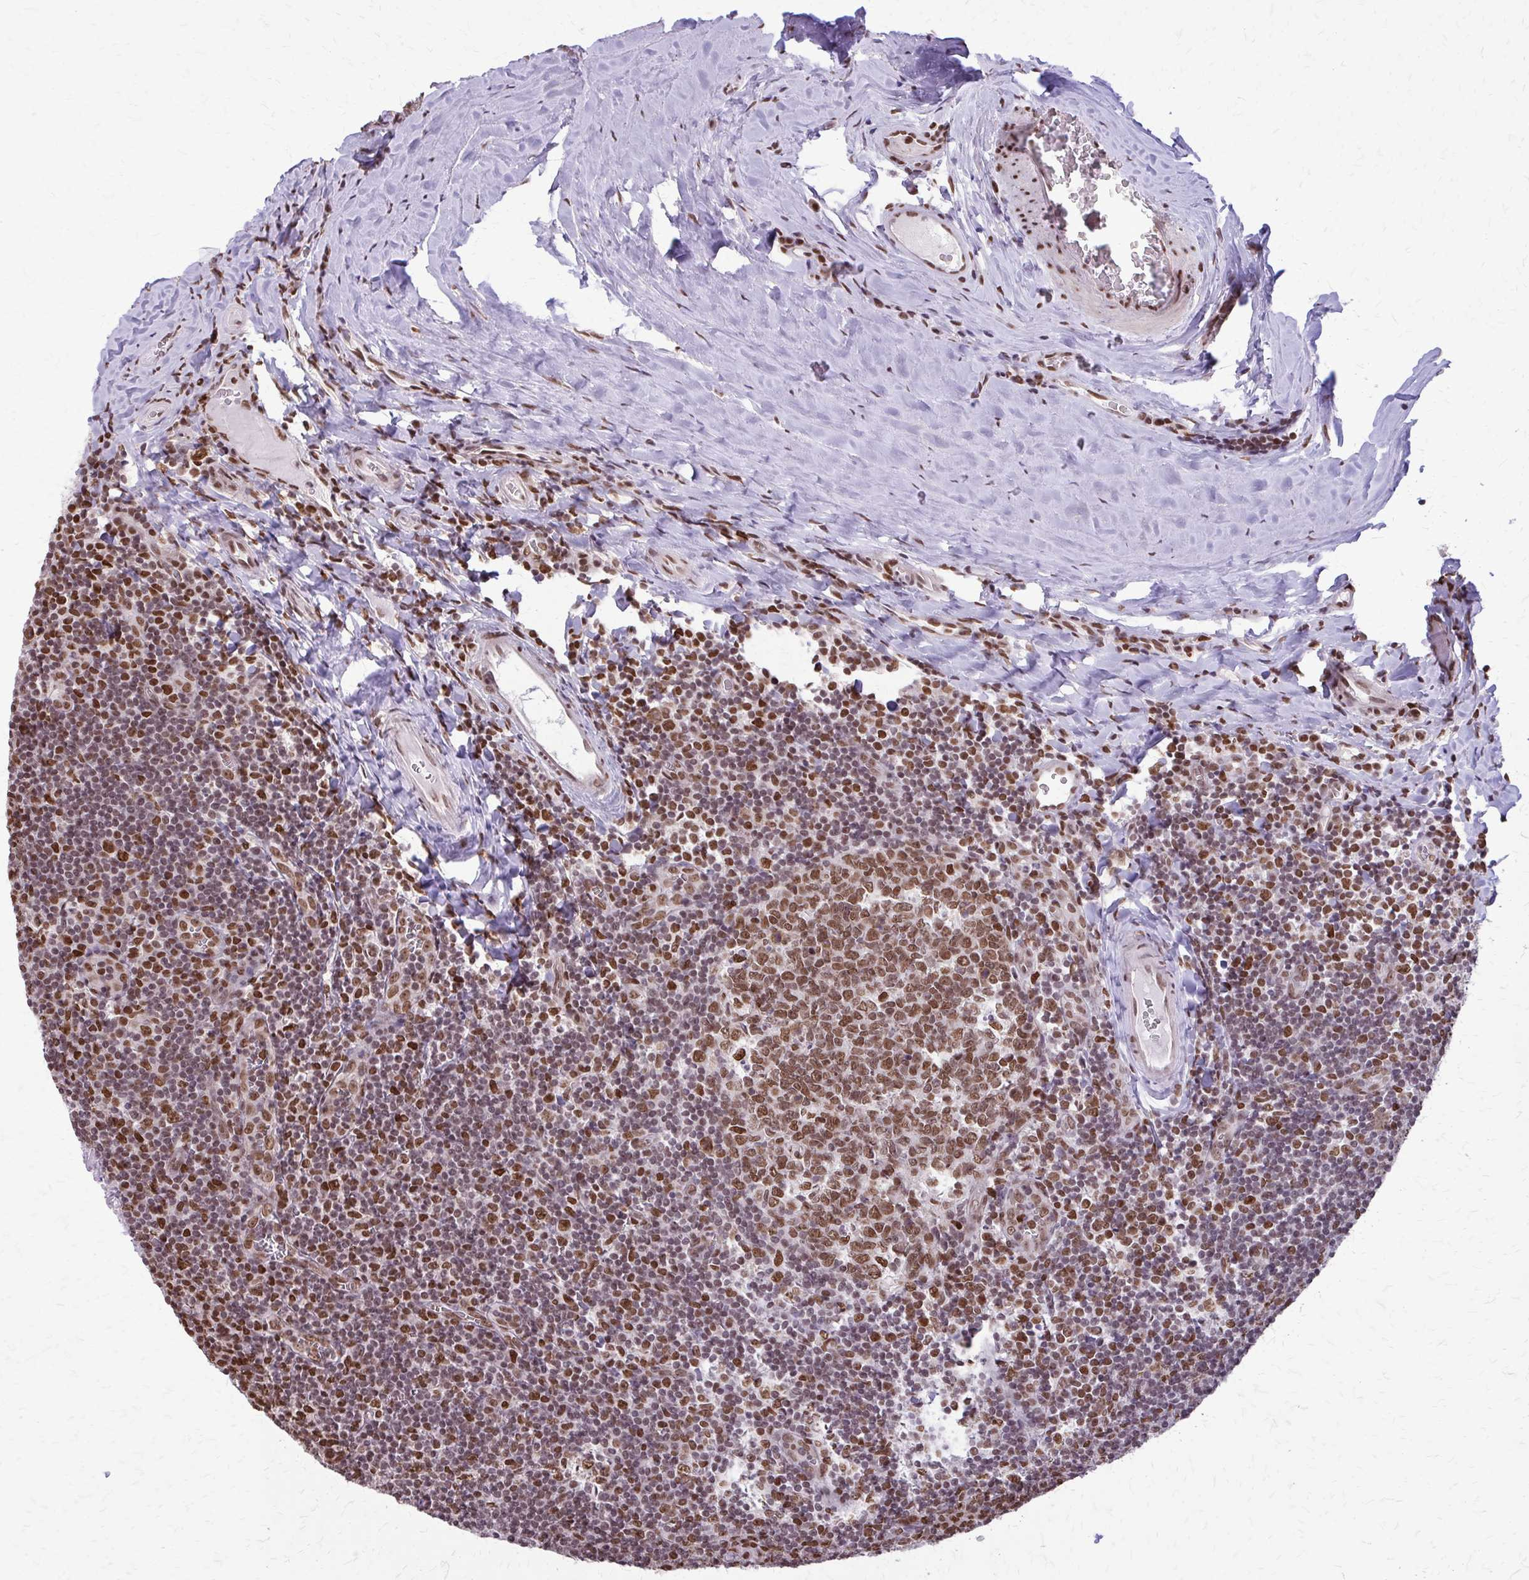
{"staining": {"intensity": "moderate", "quantity": ">75%", "location": "nuclear"}, "tissue": "tonsil", "cell_type": "Germinal center cells", "image_type": "normal", "snomed": [{"axis": "morphology", "description": "Normal tissue, NOS"}, {"axis": "morphology", "description": "Inflammation, NOS"}, {"axis": "topography", "description": "Tonsil"}], "caption": "Protein staining displays moderate nuclear expression in about >75% of germinal center cells in unremarkable tonsil.", "gene": "TTF1", "patient": {"sex": "female", "age": 31}}